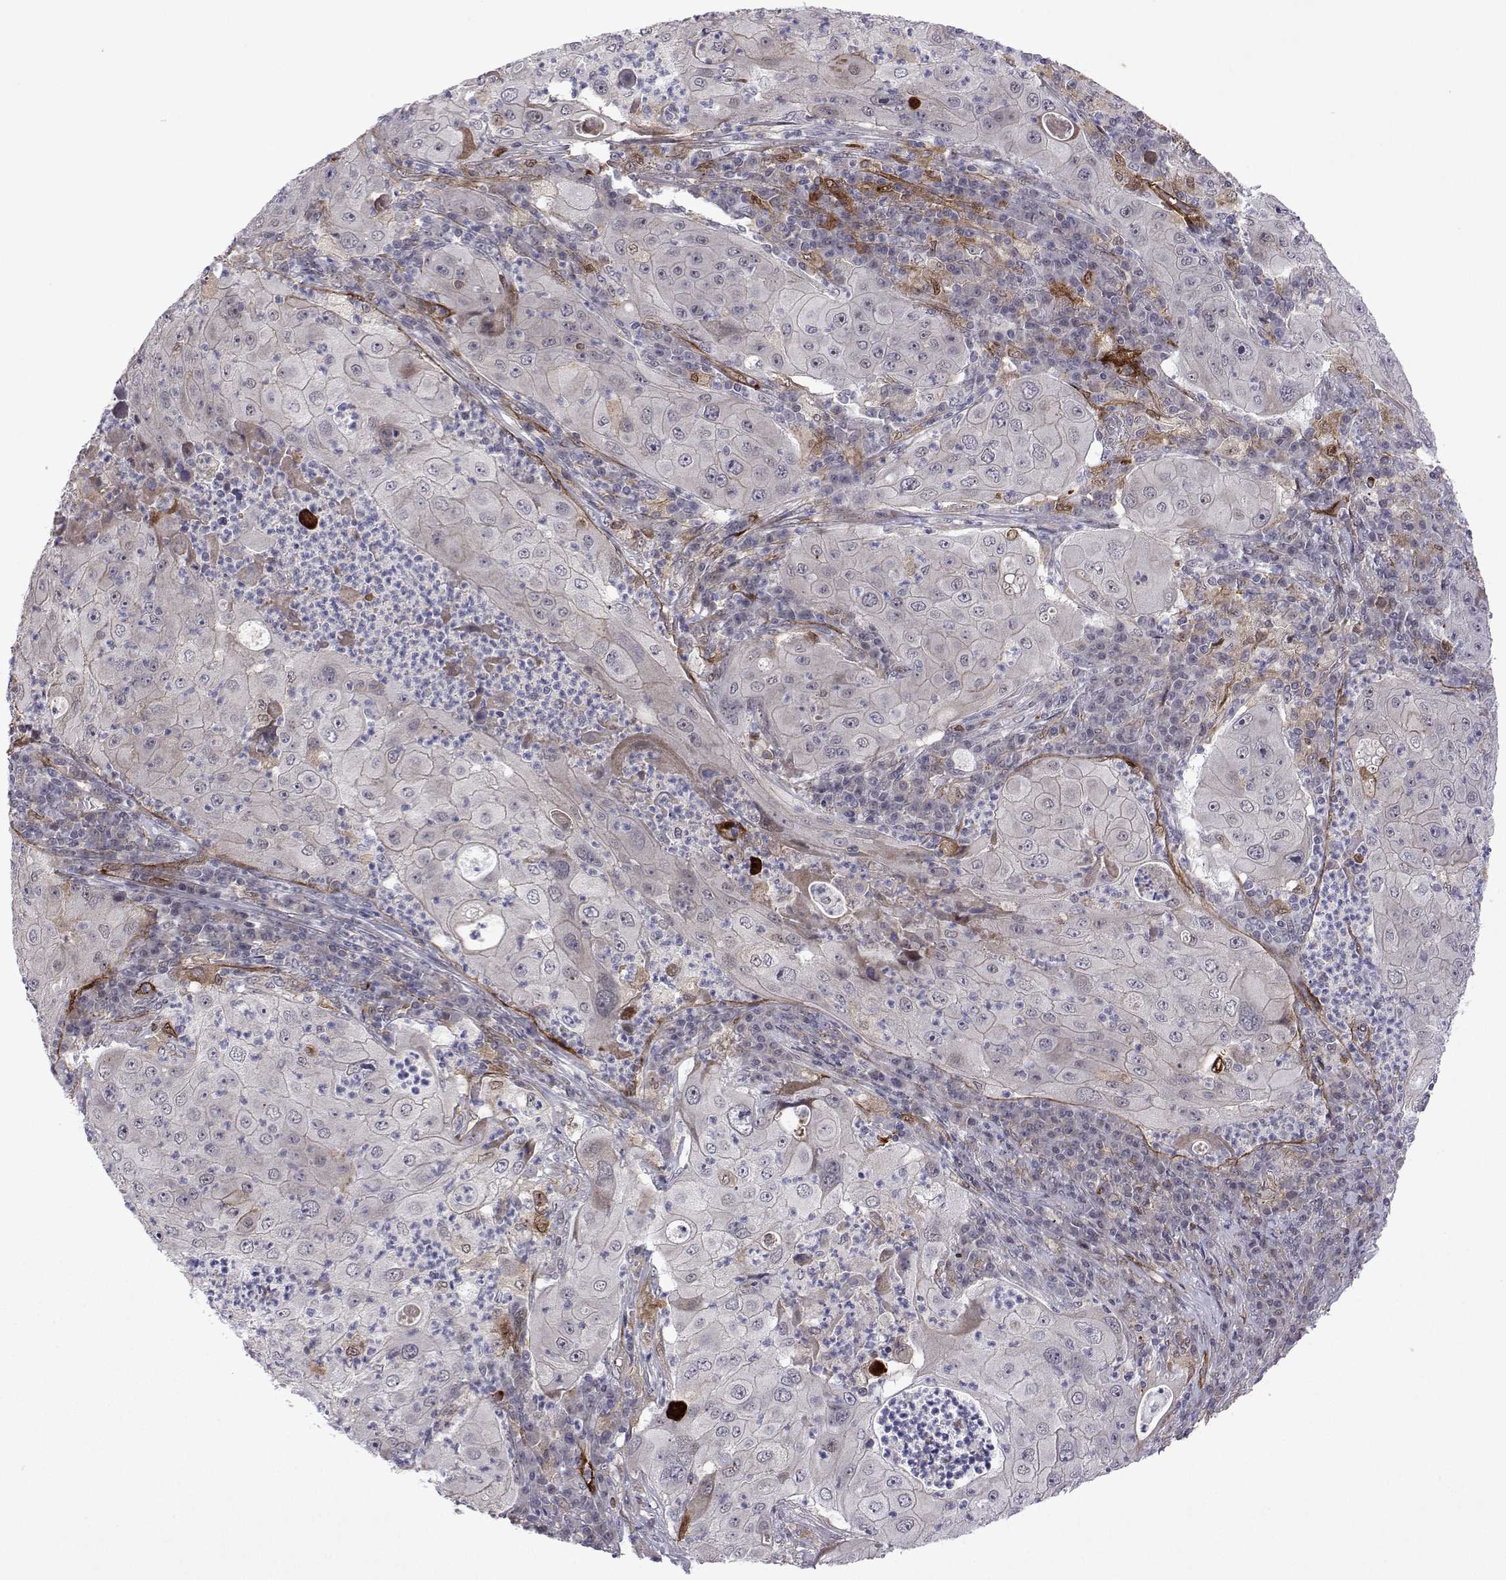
{"staining": {"intensity": "negative", "quantity": "none", "location": "none"}, "tissue": "lung cancer", "cell_type": "Tumor cells", "image_type": "cancer", "snomed": [{"axis": "morphology", "description": "Squamous cell carcinoma, NOS"}, {"axis": "topography", "description": "Lung"}], "caption": "Protein analysis of lung squamous cell carcinoma demonstrates no significant positivity in tumor cells.", "gene": "EFCAB3", "patient": {"sex": "female", "age": 59}}